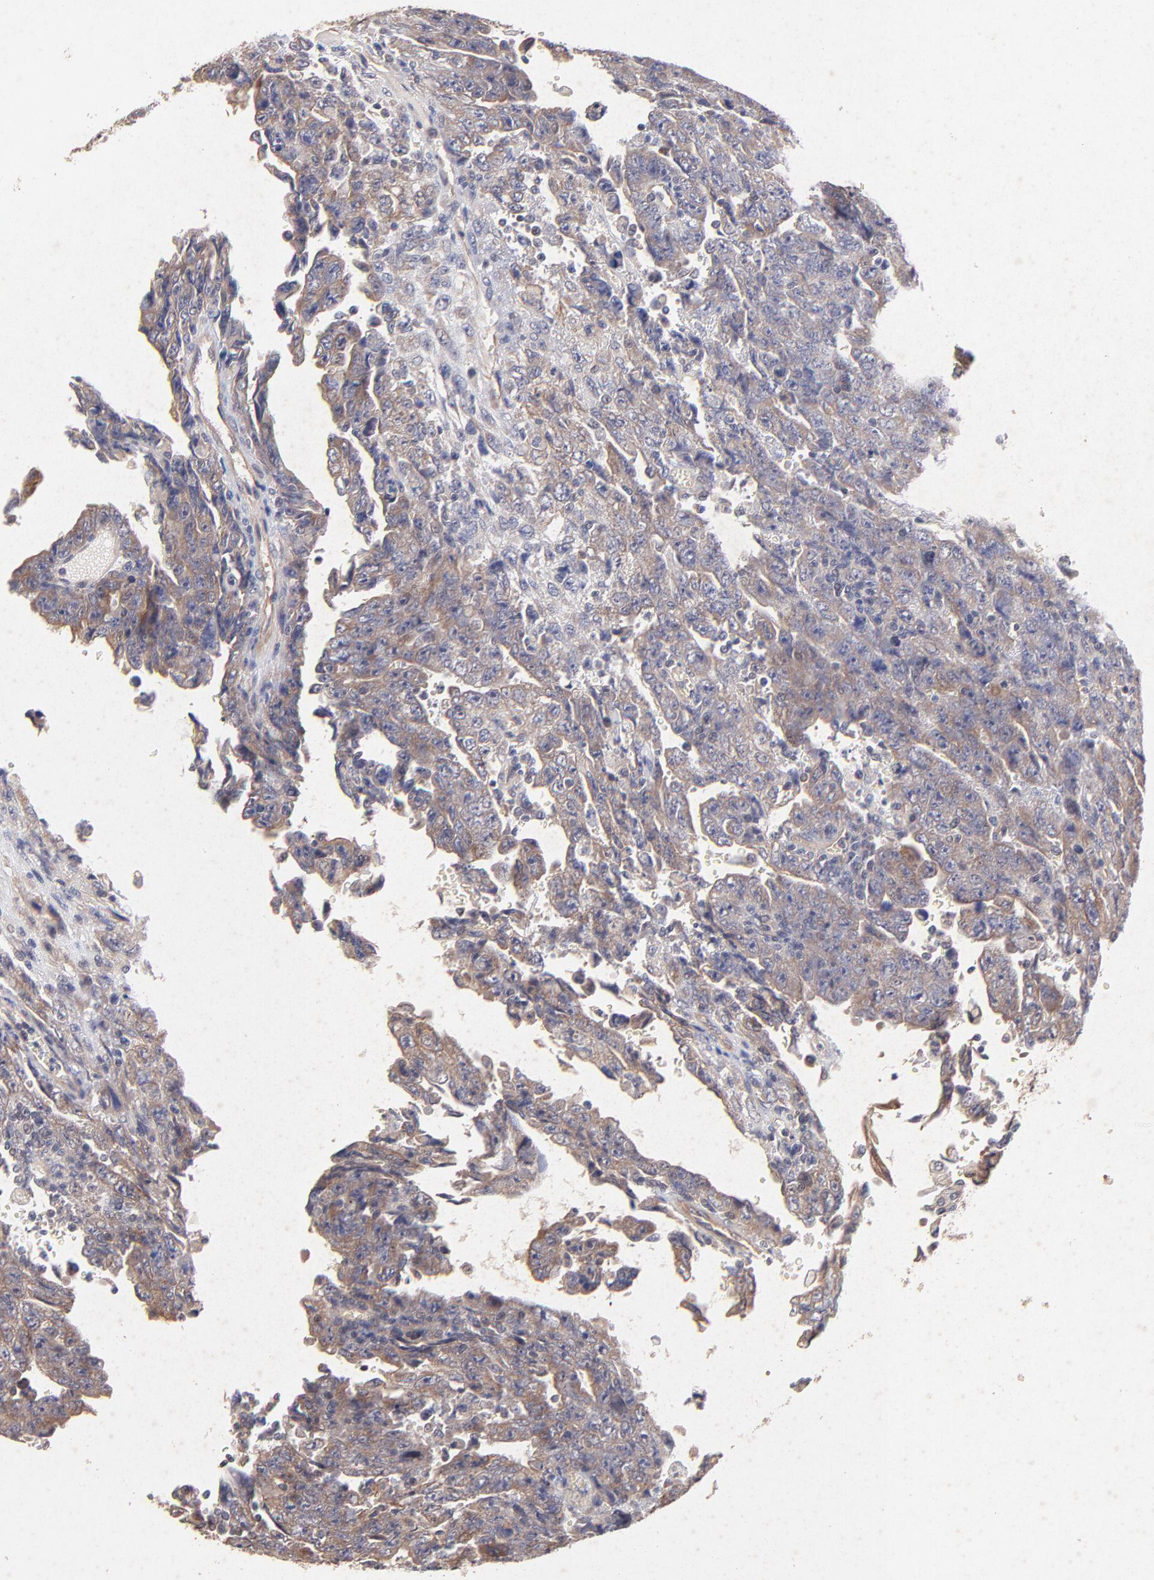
{"staining": {"intensity": "moderate", "quantity": ">75%", "location": "cytoplasmic/membranous"}, "tissue": "testis cancer", "cell_type": "Tumor cells", "image_type": "cancer", "snomed": [{"axis": "morphology", "description": "Carcinoma, Embryonal, NOS"}, {"axis": "topography", "description": "Testis"}], "caption": "Immunohistochemistry staining of embryonal carcinoma (testis), which shows medium levels of moderate cytoplasmic/membranous expression in about >75% of tumor cells indicating moderate cytoplasmic/membranous protein staining. The staining was performed using DAB (brown) for protein detection and nuclei were counterstained in hematoxylin (blue).", "gene": "STAP2", "patient": {"sex": "male", "age": 28}}